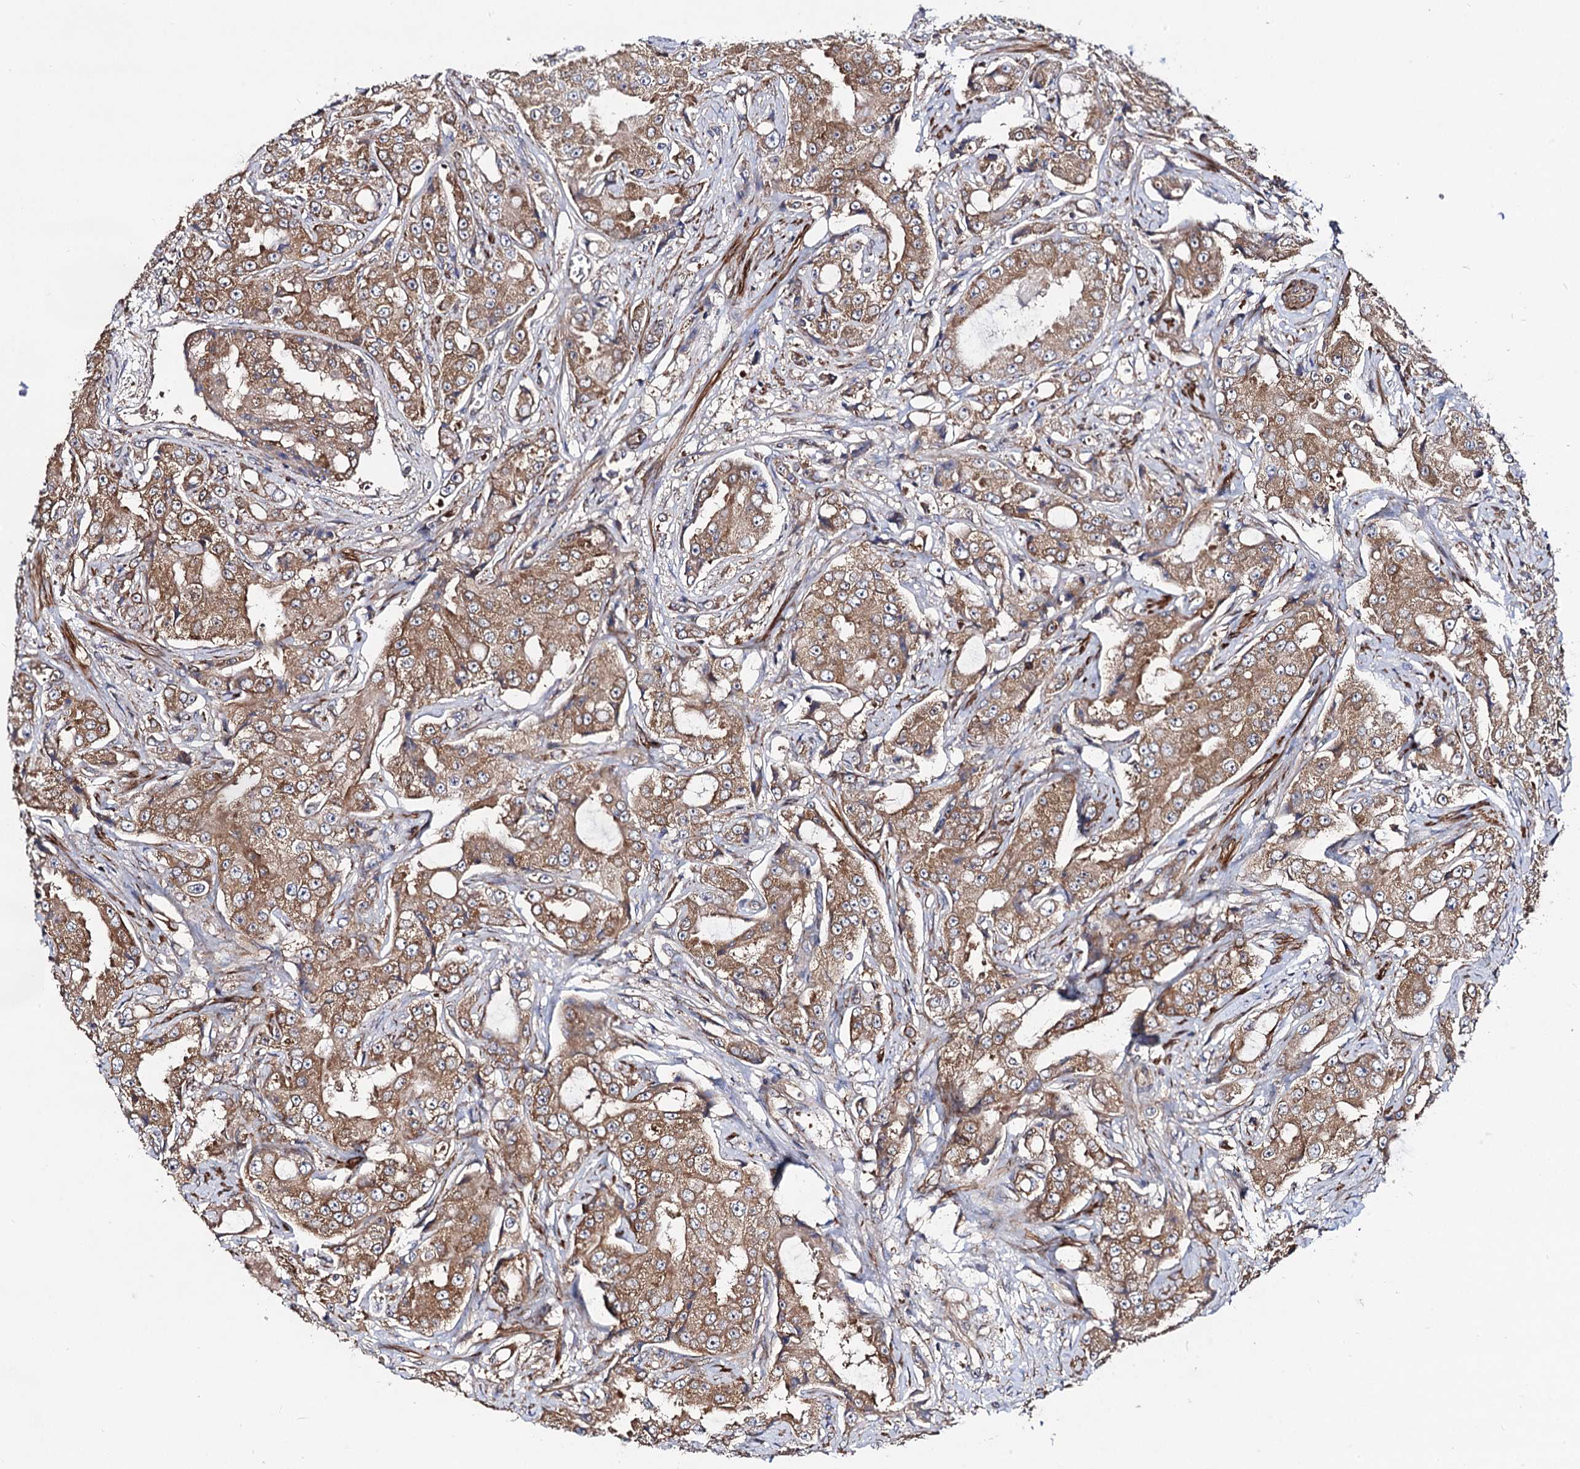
{"staining": {"intensity": "moderate", "quantity": ">75%", "location": "cytoplasmic/membranous"}, "tissue": "prostate cancer", "cell_type": "Tumor cells", "image_type": "cancer", "snomed": [{"axis": "morphology", "description": "Adenocarcinoma, High grade"}, {"axis": "topography", "description": "Prostate"}], "caption": "A brown stain highlights moderate cytoplasmic/membranous positivity of a protein in adenocarcinoma (high-grade) (prostate) tumor cells.", "gene": "DYDC1", "patient": {"sex": "male", "age": 73}}